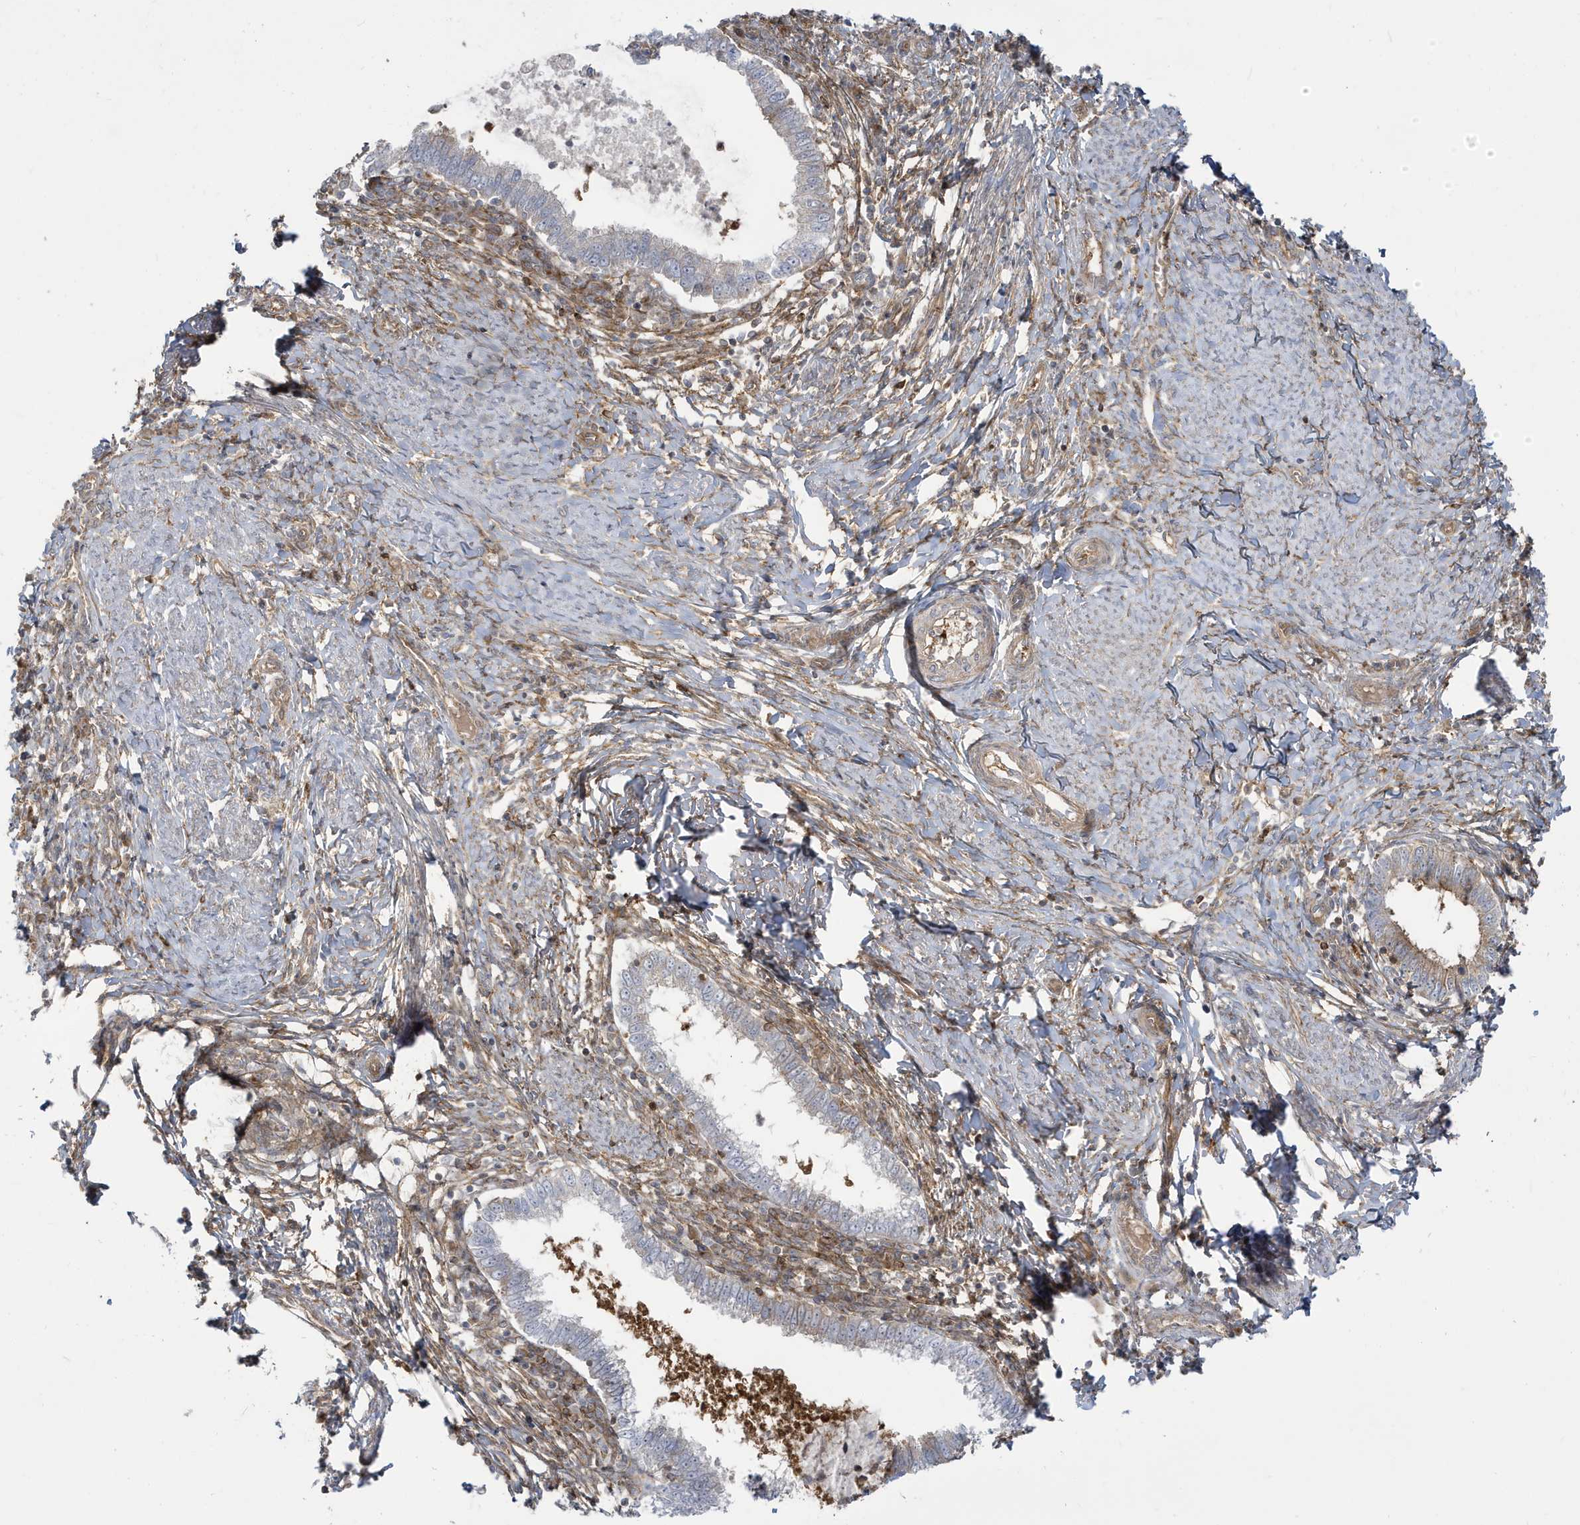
{"staining": {"intensity": "weak", "quantity": "<25%", "location": "cytoplasmic/membranous"}, "tissue": "cervical cancer", "cell_type": "Tumor cells", "image_type": "cancer", "snomed": [{"axis": "morphology", "description": "Adenocarcinoma, NOS"}, {"axis": "topography", "description": "Cervix"}], "caption": "IHC image of human cervical adenocarcinoma stained for a protein (brown), which reveals no staining in tumor cells.", "gene": "STAM", "patient": {"sex": "female", "age": 36}}